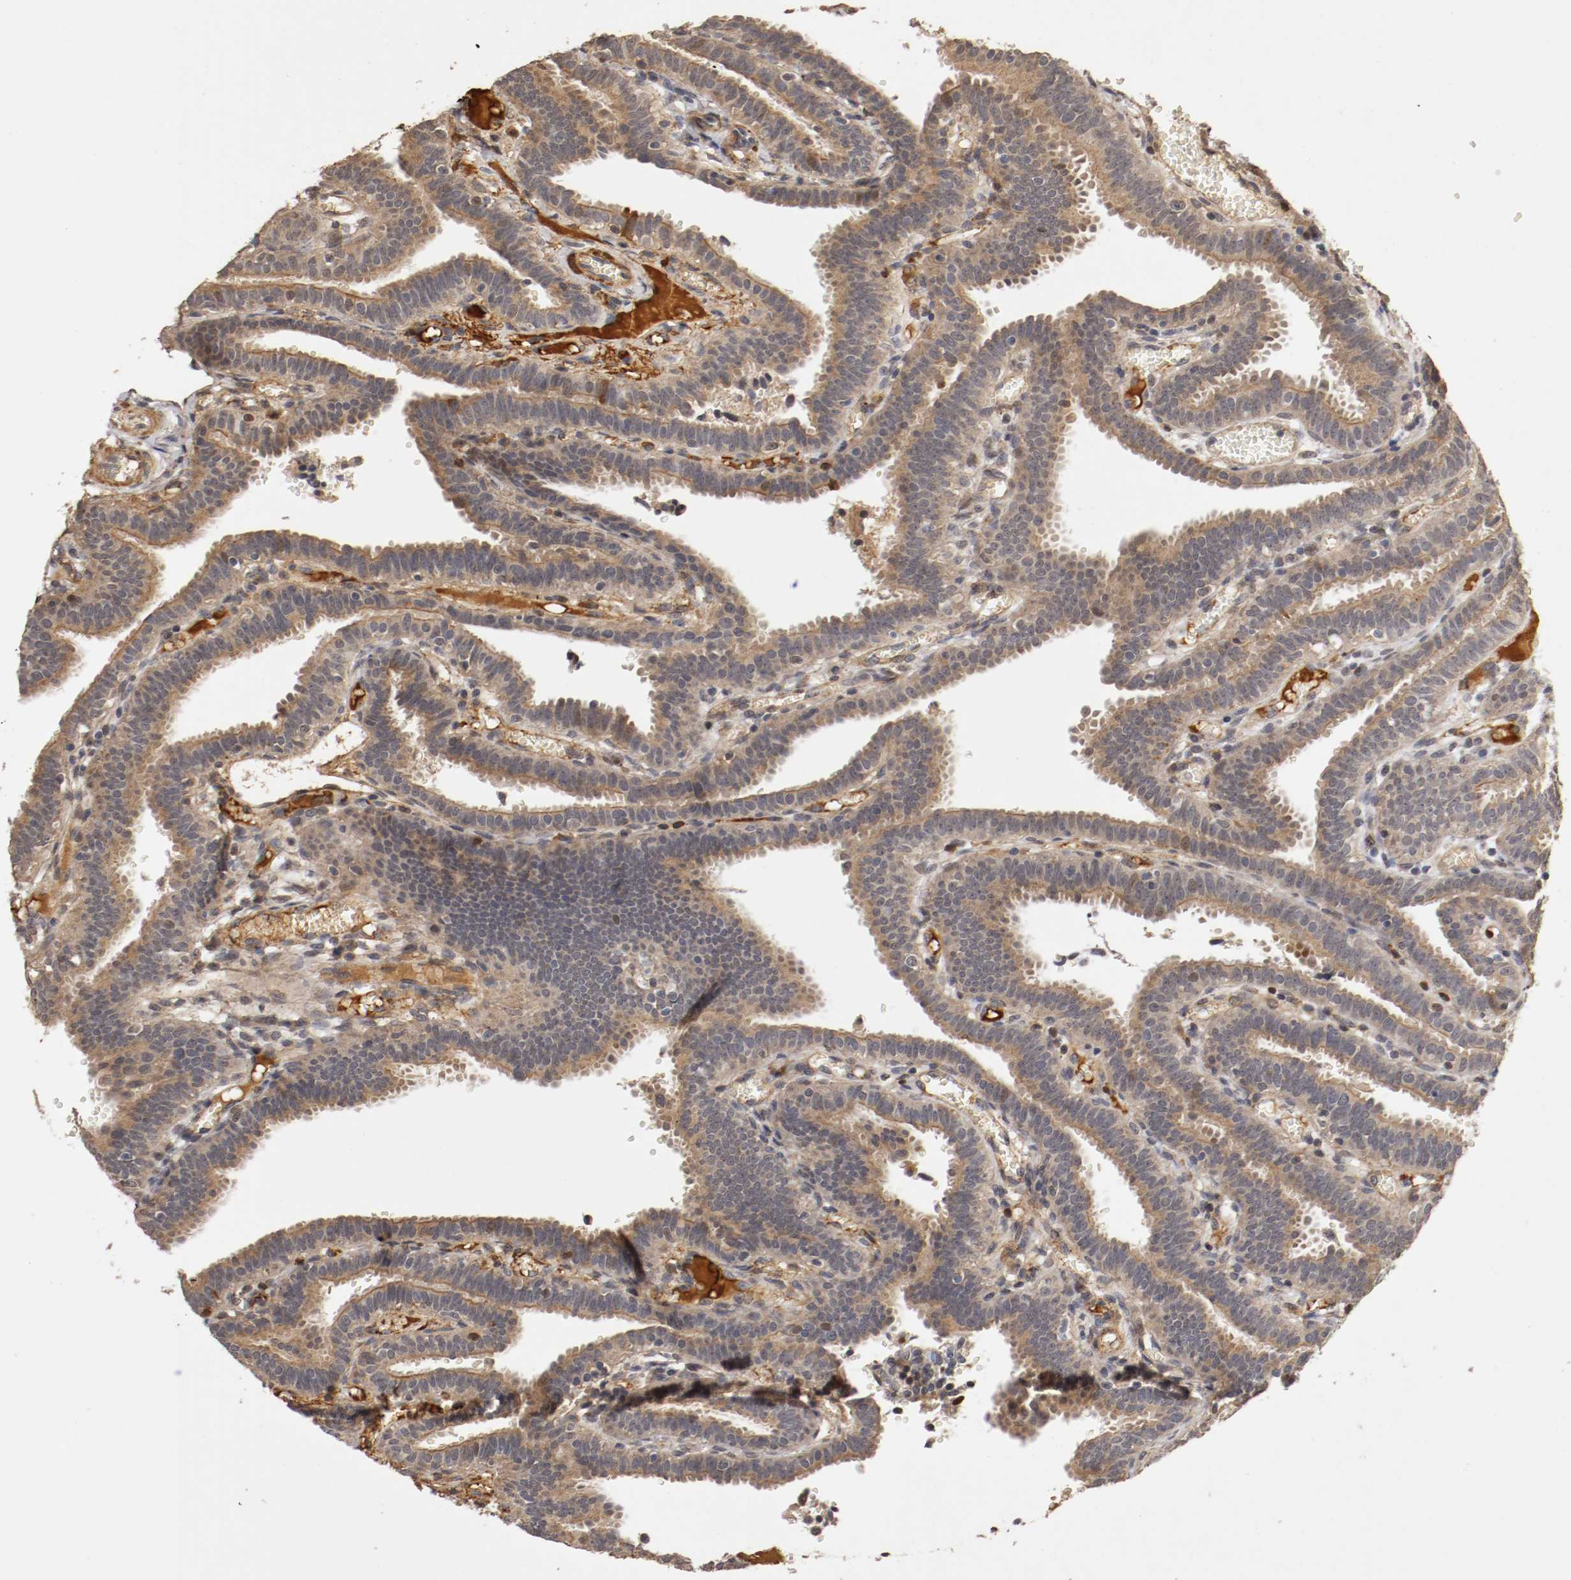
{"staining": {"intensity": "moderate", "quantity": ">75%", "location": "cytoplasmic/membranous"}, "tissue": "fallopian tube", "cell_type": "Glandular cells", "image_type": "normal", "snomed": [{"axis": "morphology", "description": "Normal tissue, NOS"}, {"axis": "topography", "description": "Fallopian tube"}], "caption": "Glandular cells display moderate cytoplasmic/membranous expression in approximately >75% of cells in unremarkable fallopian tube. (brown staining indicates protein expression, while blue staining denotes nuclei).", "gene": "TNFRSF1B", "patient": {"sex": "female", "age": 29}}